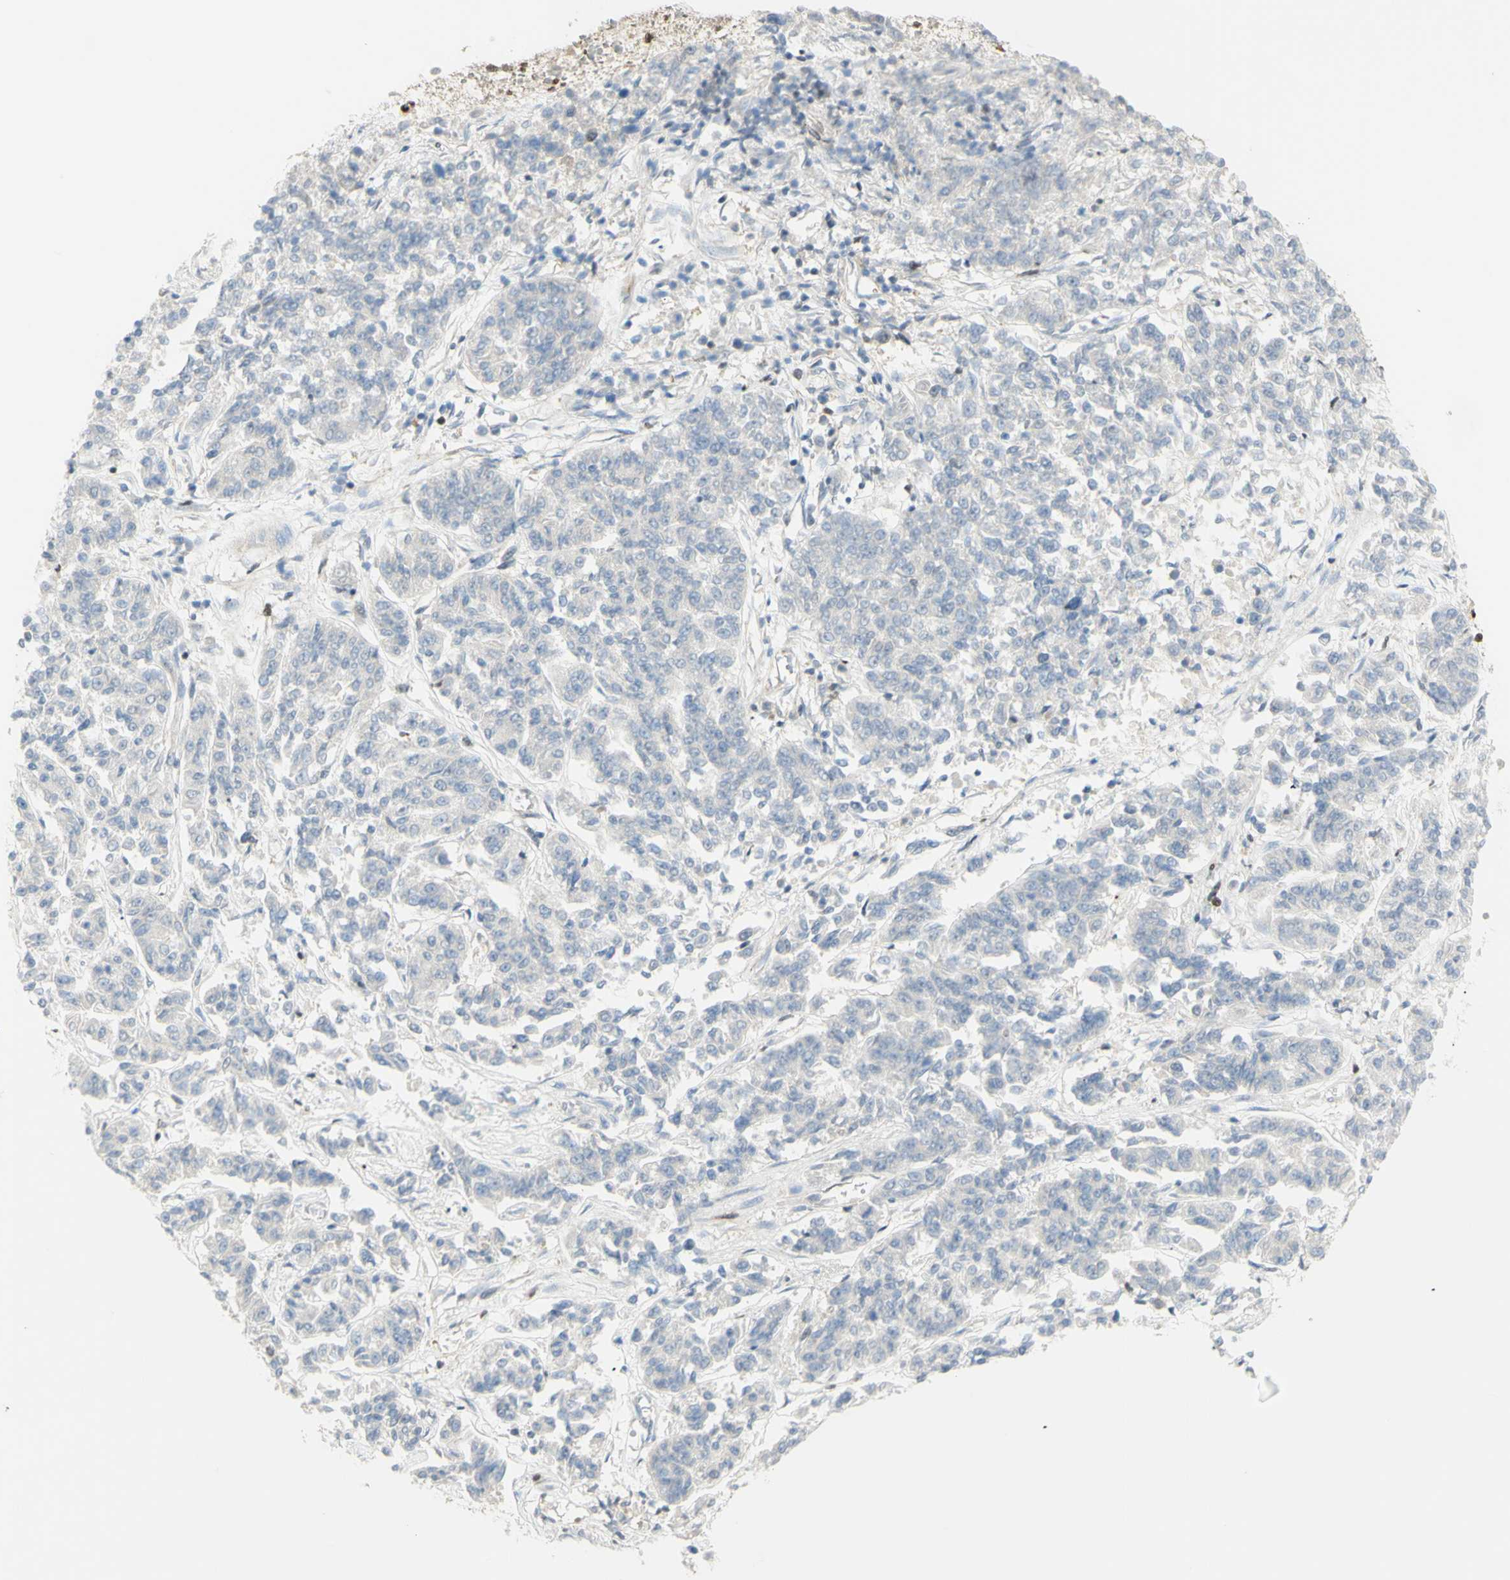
{"staining": {"intensity": "negative", "quantity": "none", "location": "none"}, "tissue": "lung cancer", "cell_type": "Tumor cells", "image_type": "cancer", "snomed": [{"axis": "morphology", "description": "Adenocarcinoma, NOS"}, {"axis": "topography", "description": "Lung"}], "caption": "This is an immunohistochemistry image of adenocarcinoma (lung). There is no expression in tumor cells.", "gene": "ZMYM6", "patient": {"sex": "male", "age": 84}}